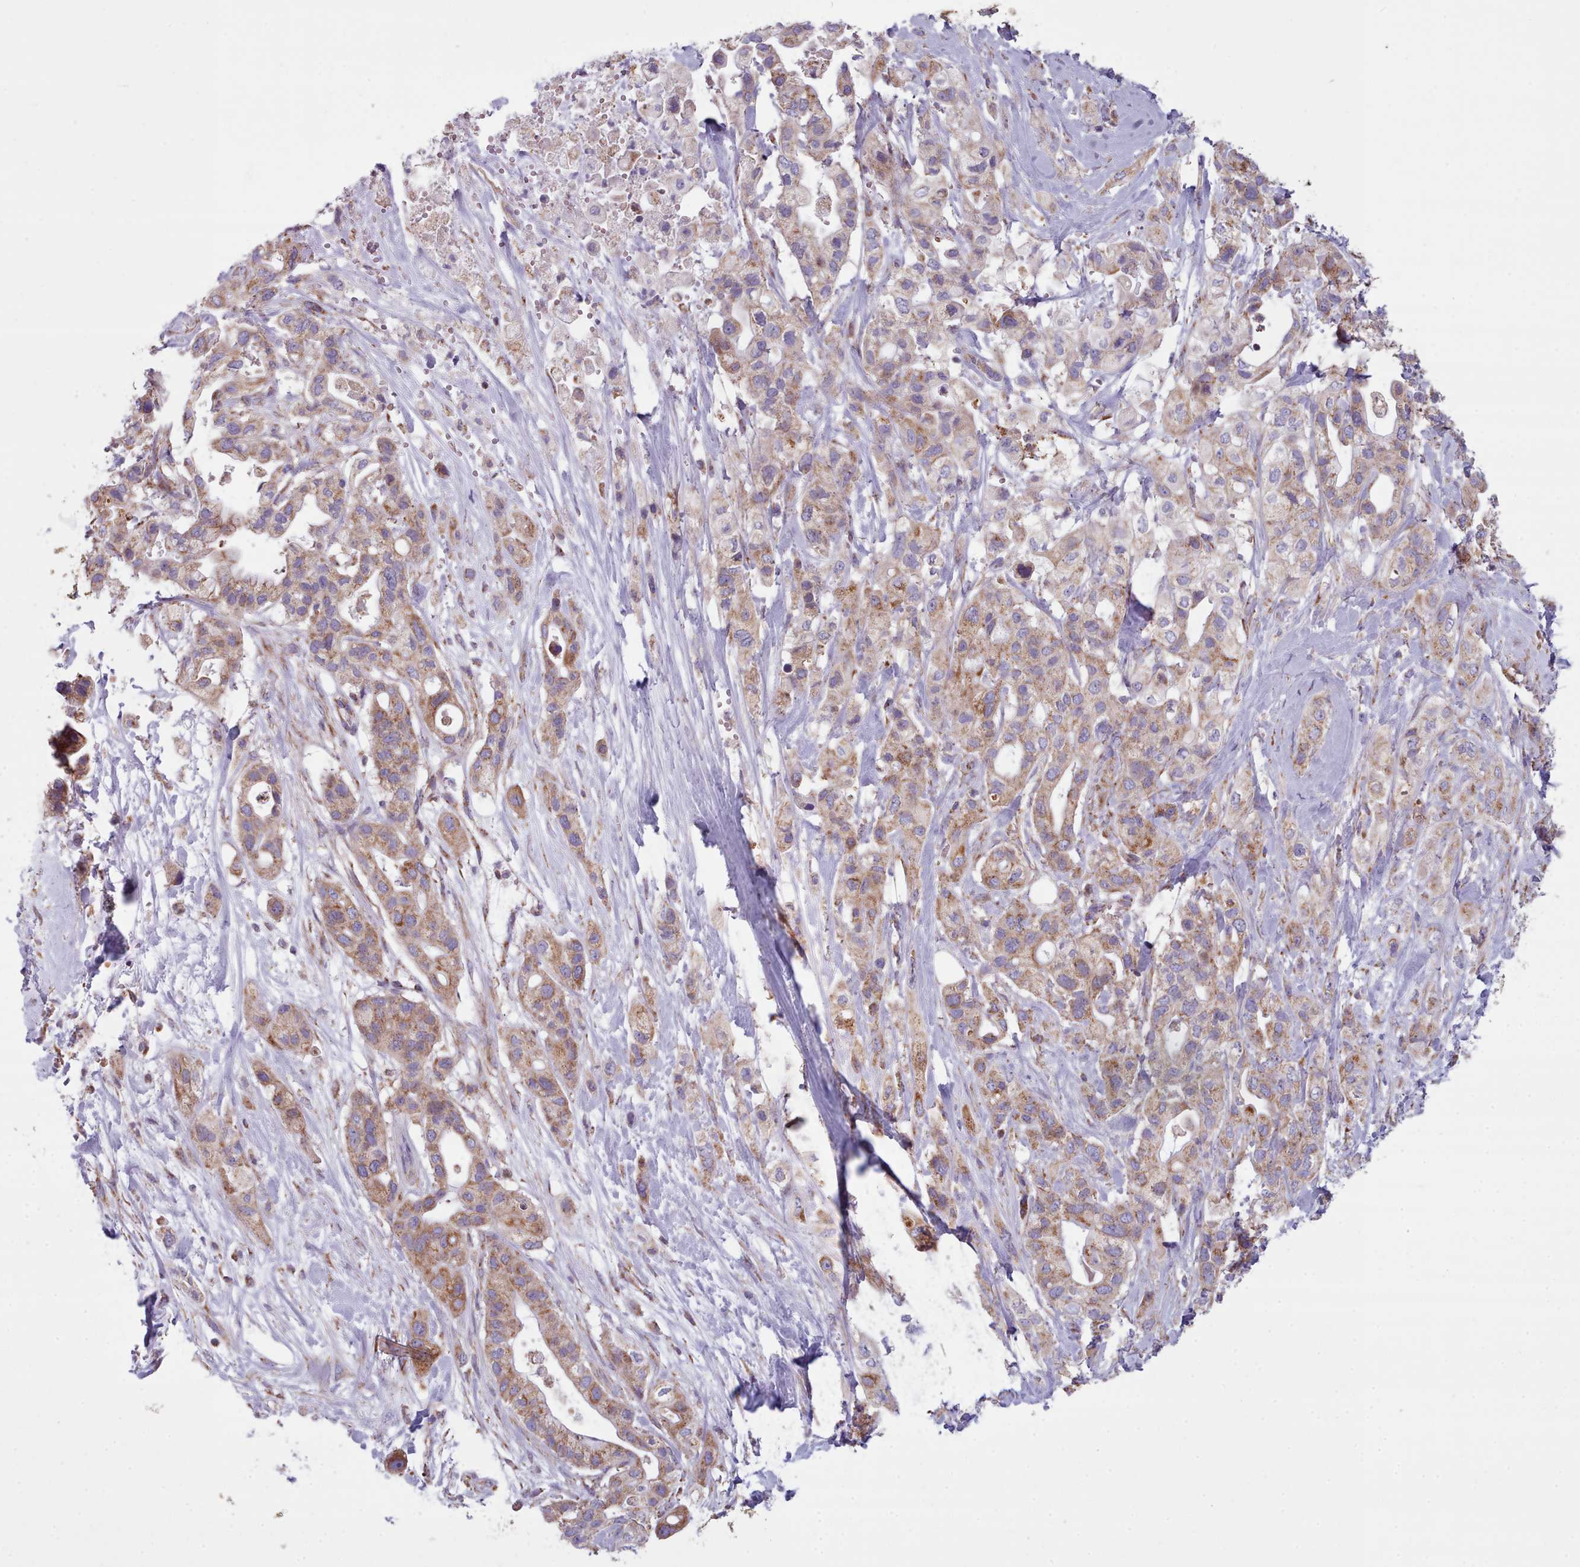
{"staining": {"intensity": "moderate", "quantity": ">75%", "location": "cytoplasmic/membranous"}, "tissue": "pancreatic cancer", "cell_type": "Tumor cells", "image_type": "cancer", "snomed": [{"axis": "morphology", "description": "Adenocarcinoma, NOS"}, {"axis": "topography", "description": "Pancreas"}], "caption": "Immunohistochemical staining of pancreatic adenocarcinoma exhibits moderate cytoplasmic/membranous protein staining in about >75% of tumor cells.", "gene": "SRP54", "patient": {"sex": "male", "age": 44}}